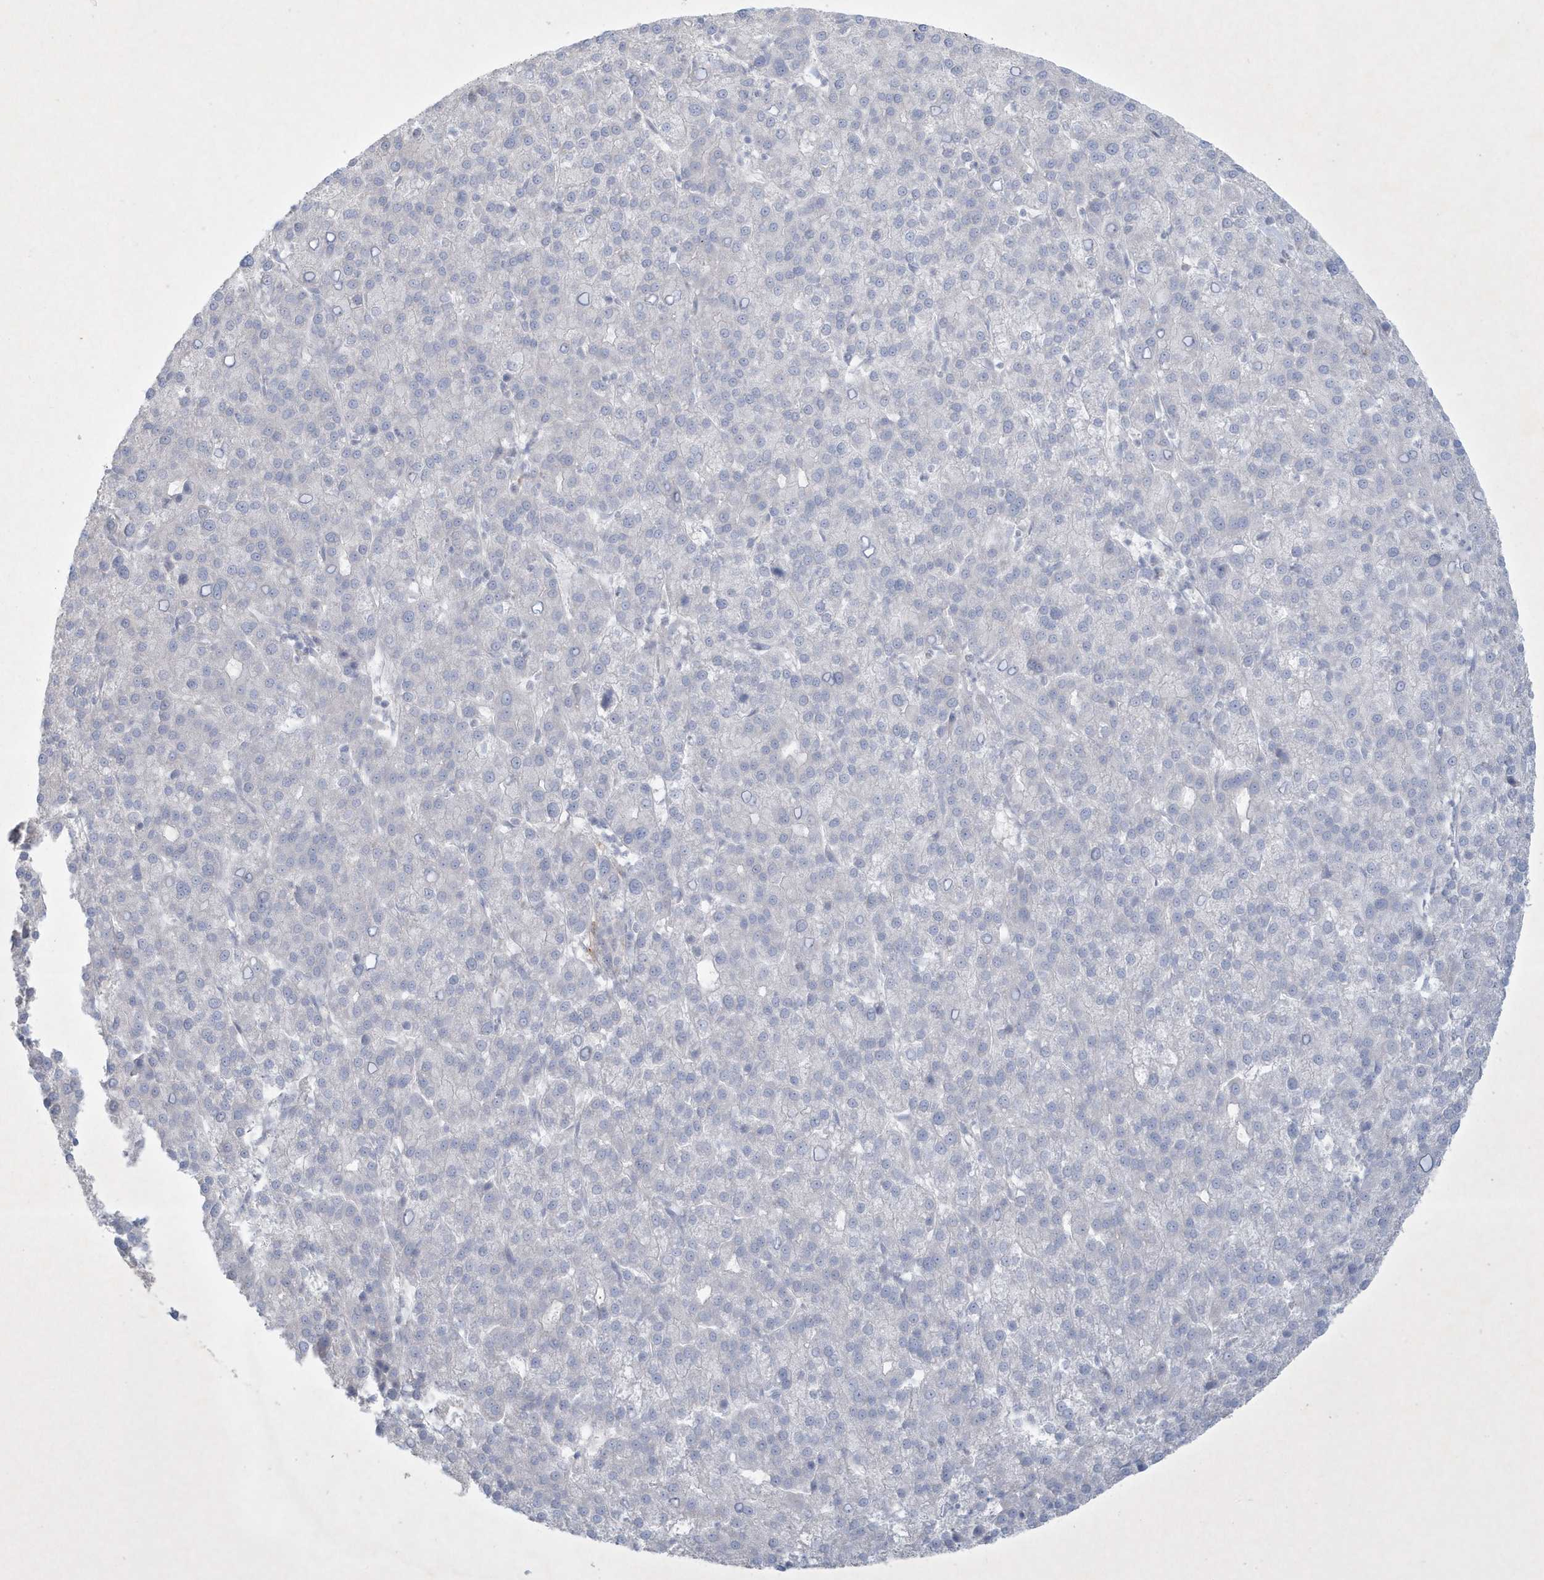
{"staining": {"intensity": "negative", "quantity": "none", "location": "none"}, "tissue": "liver cancer", "cell_type": "Tumor cells", "image_type": "cancer", "snomed": [{"axis": "morphology", "description": "Carcinoma, Hepatocellular, NOS"}, {"axis": "topography", "description": "Liver"}], "caption": "A high-resolution histopathology image shows IHC staining of liver hepatocellular carcinoma, which demonstrates no significant positivity in tumor cells. (Immunohistochemistry, brightfield microscopy, high magnification).", "gene": "CCDC24", "patient": {"sex": "female", "age": 58}}